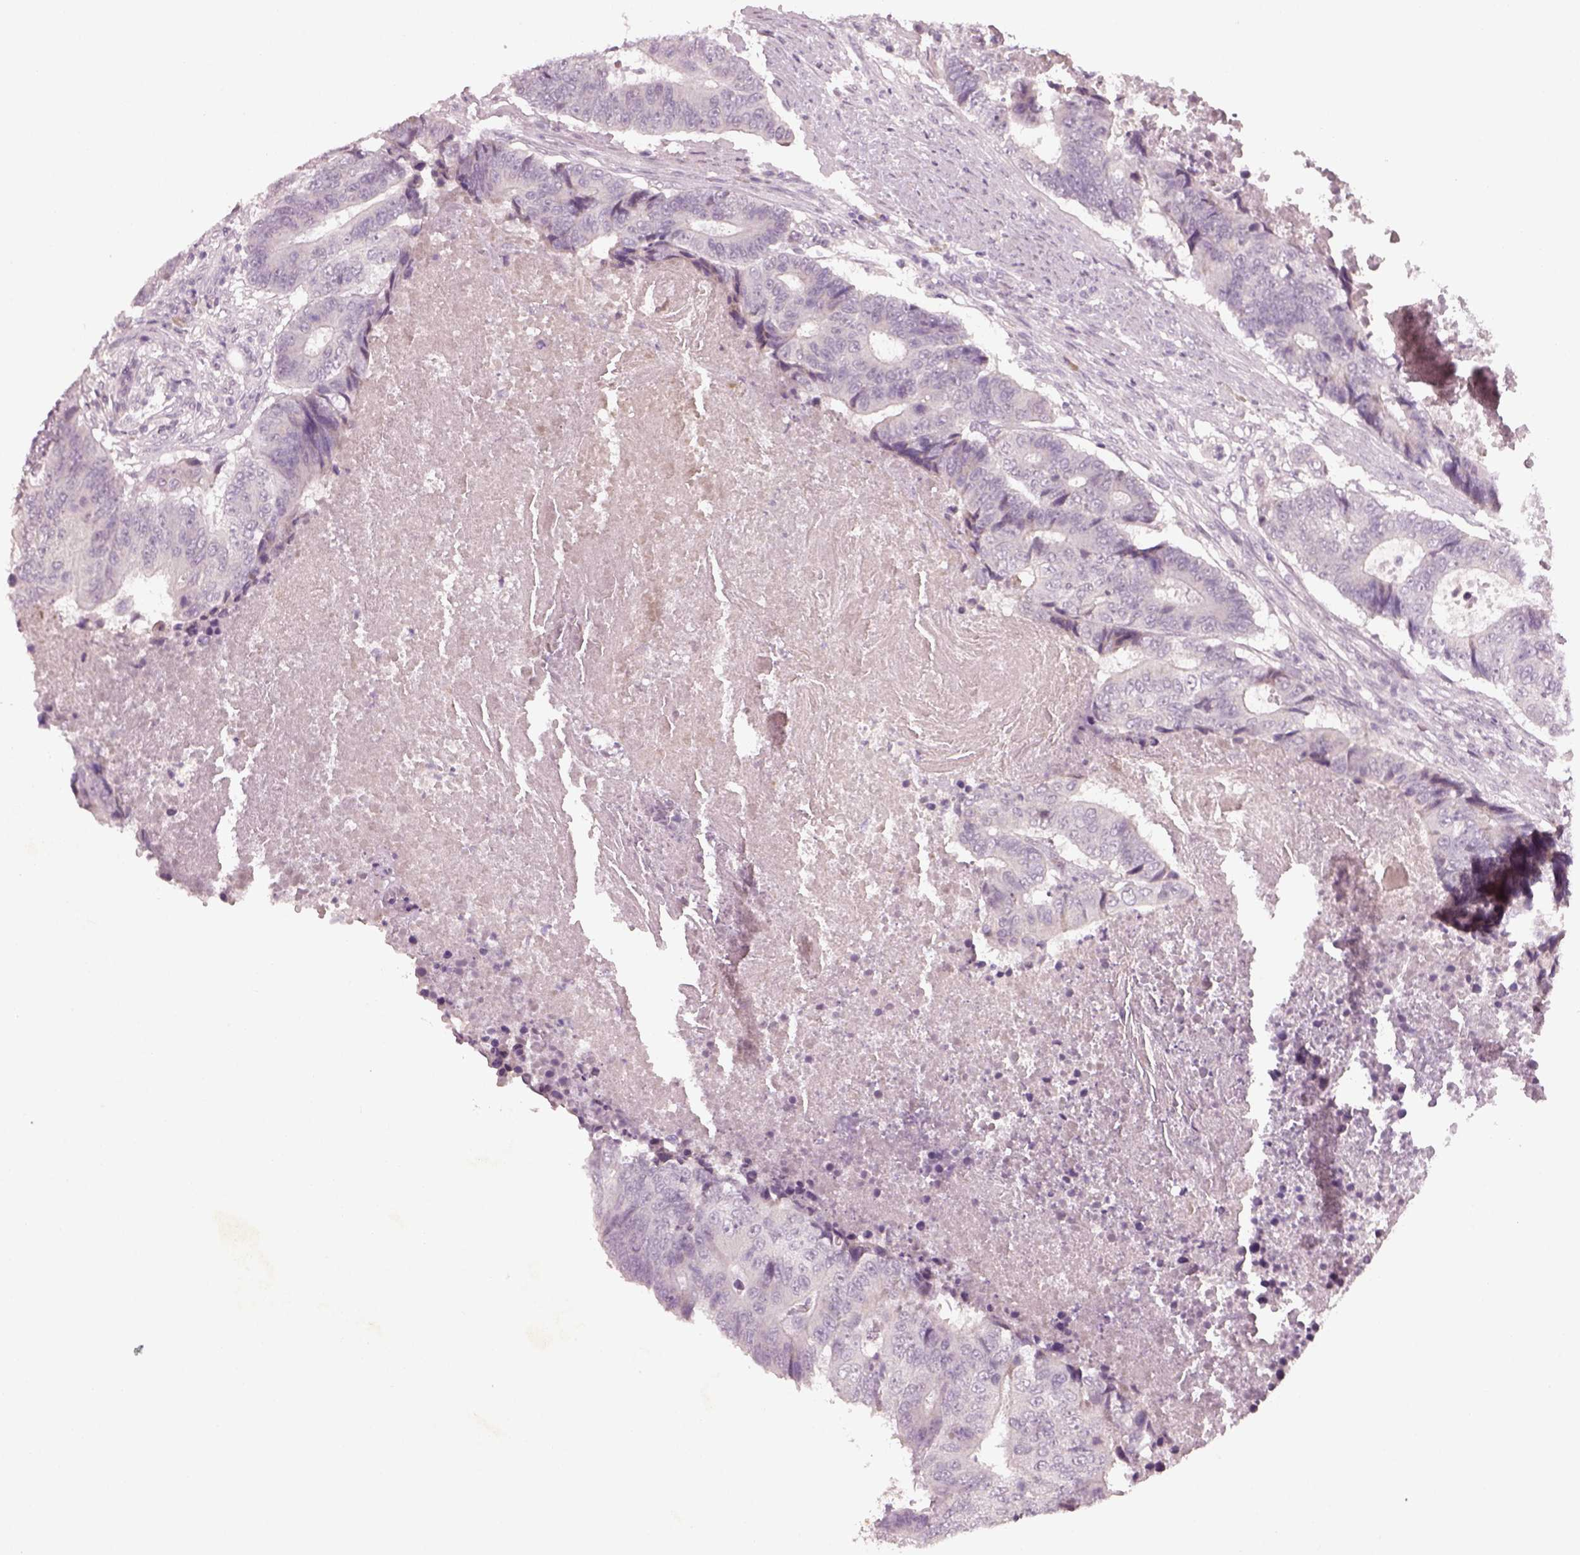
{"staining": {"intensity": "negative", "quantity": "none", "location": "none"}, "tissue": "colorectal cancer", "cell_type": "Tumor cells", "image_type": "cancer", "snomed": [{"axis": "morphology", "description": "Adenocarcinoma, NOS"}, {"axis": "topography", "description": "Colon"}], "caption": "This micrograph is of adenocarcinoma (colorectal) stained with immunohistochemistry to label a protein in brown with the nuclei are counter-stained blue. There is no staining in tumor cells. The staining is performed using DAB brown chromogen with nuclei counter-stained in using hematoxylin.", "gene": "PENK", "patient": {"sex": "female", "age": 48}}